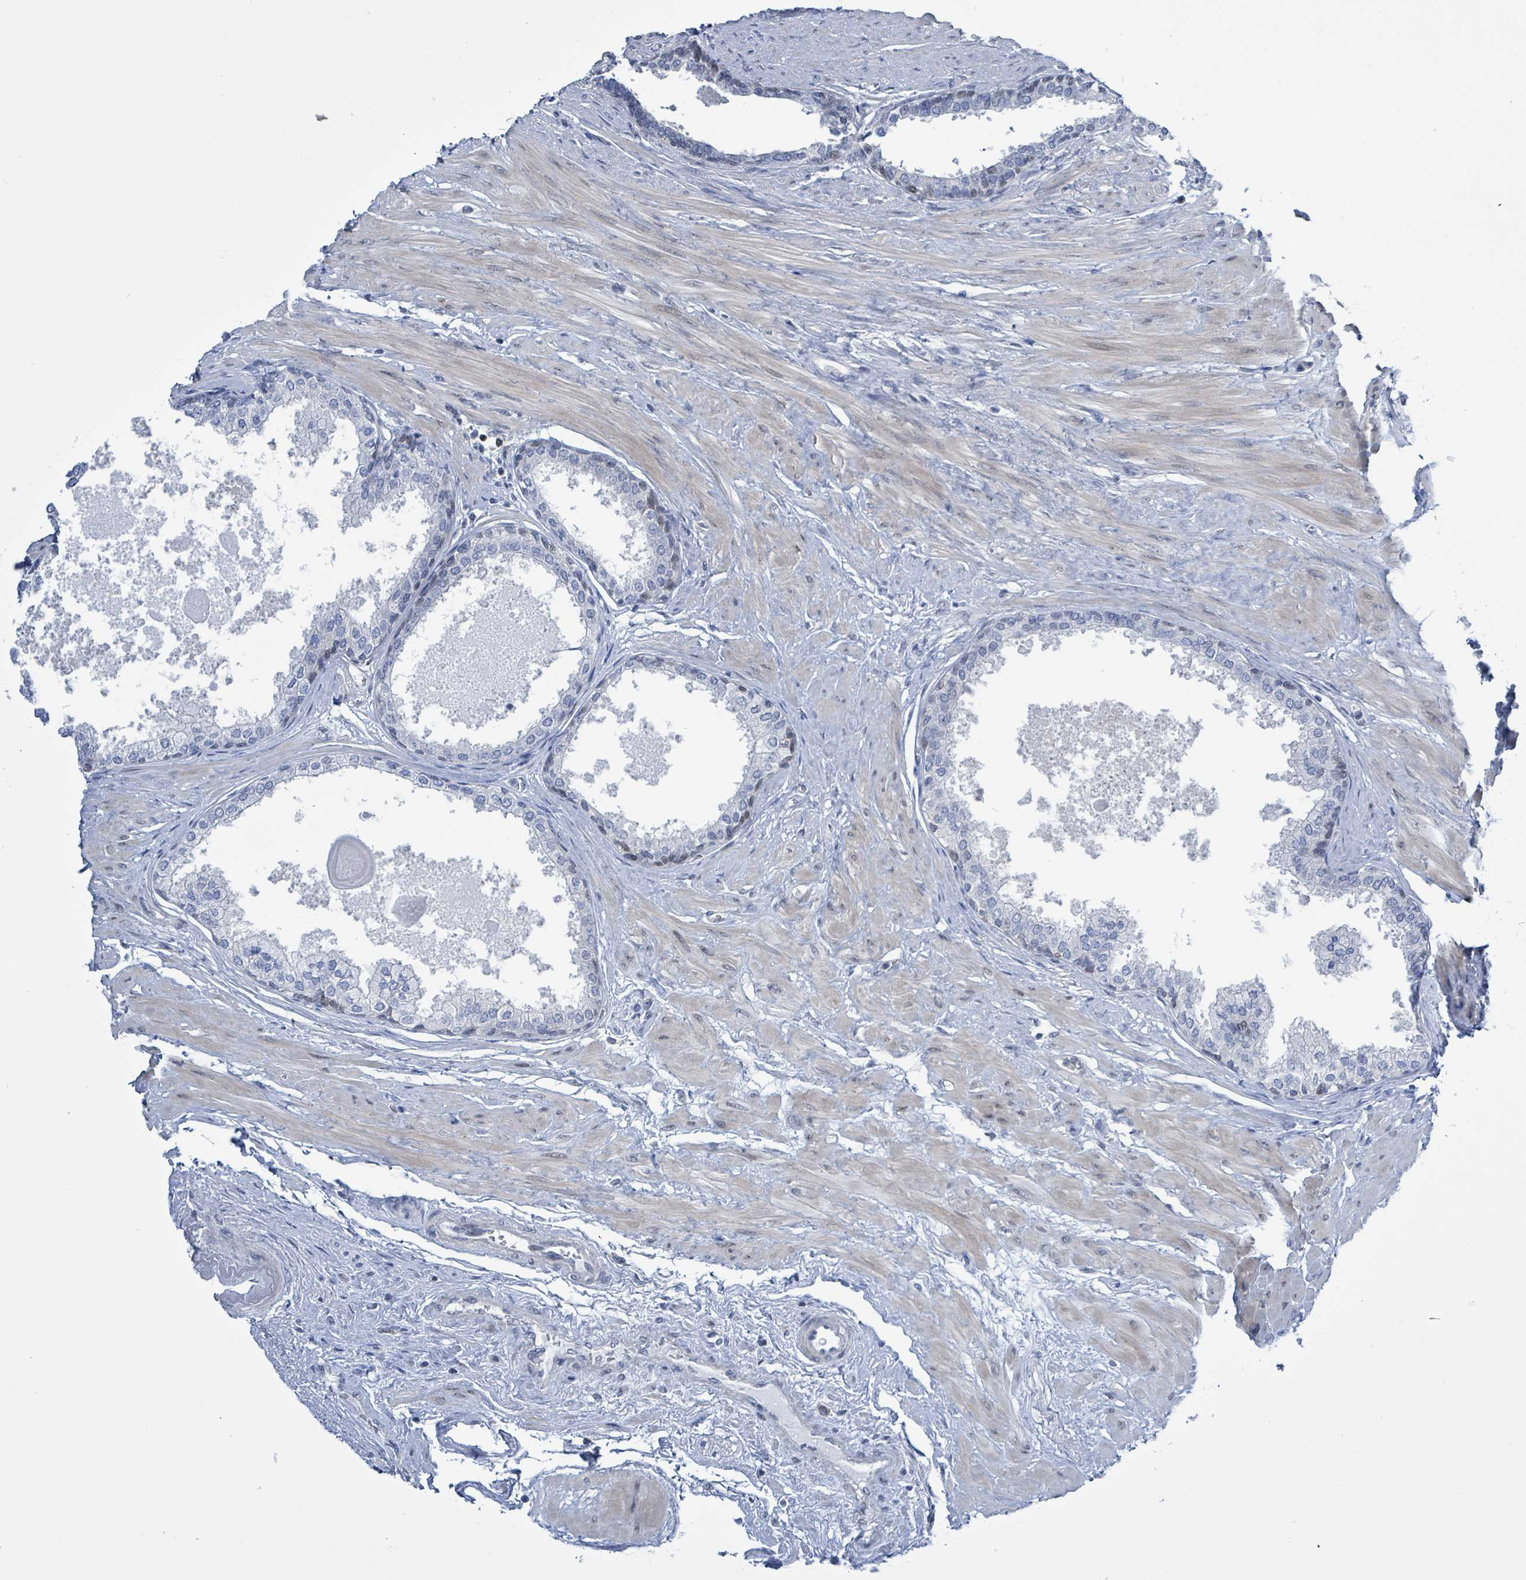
{"staining": {"intensity": "weak", "quantity": "<25%", "location": "cytoplasmic/membranous"}, "tissue": "prostate", "cell_type": "Glandular cells", "image_type": "normal", "snomed": [{"axis": "morphology", "description": "Normal tissue, NOS"}, {"axis": "topography", "description": "Prostate"}], "caption": "This is a histopathology image of immunohistochemistry staining of unremarkable prostate, which shows no expression in glandular cells. Nuclei are stained in blue.", "gene": "DGKZ", "patient": {"sex": "male", "age": 57}}